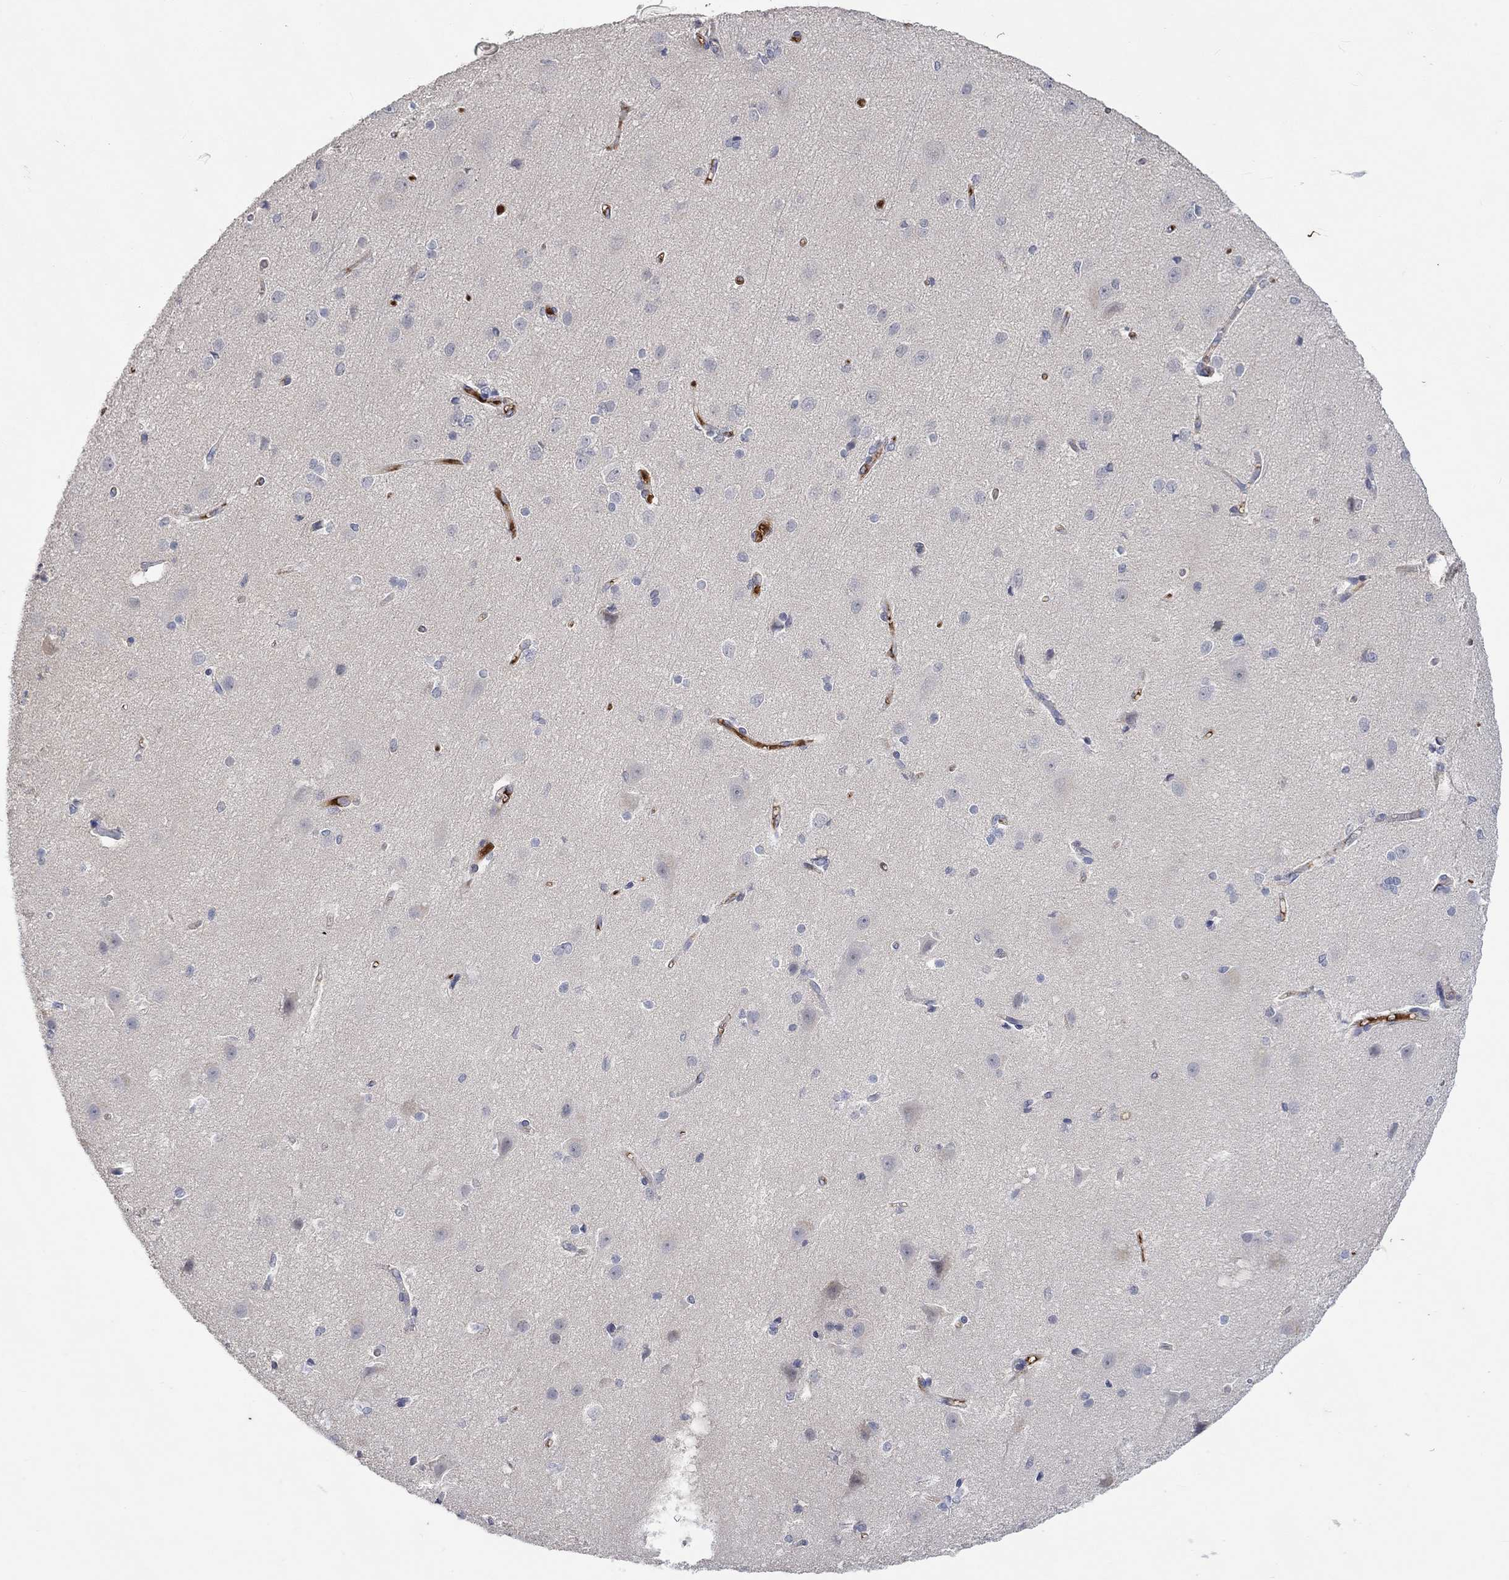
{"staining": {"intensity": "negative", "quantity": "none", "location": "none"}, "tissue": "cerebral cortex", "cell_type": "Endothelial cells", "image_type": "normal", "snomed": [{"axis": "morphology", "description": "Normal tissue, NOS"}, {"axis": "topography", "description": "Cerebral cortex"}], "caption": "IHC photomicrograph of benign cerebral cortex: cerebral cortex stained with DAB (3,3'-diaminobenzidine) displays no significant protein staining in endothelial cells.", "gene": "MSTN", "patient": {"sex": "male", "age": 37}}